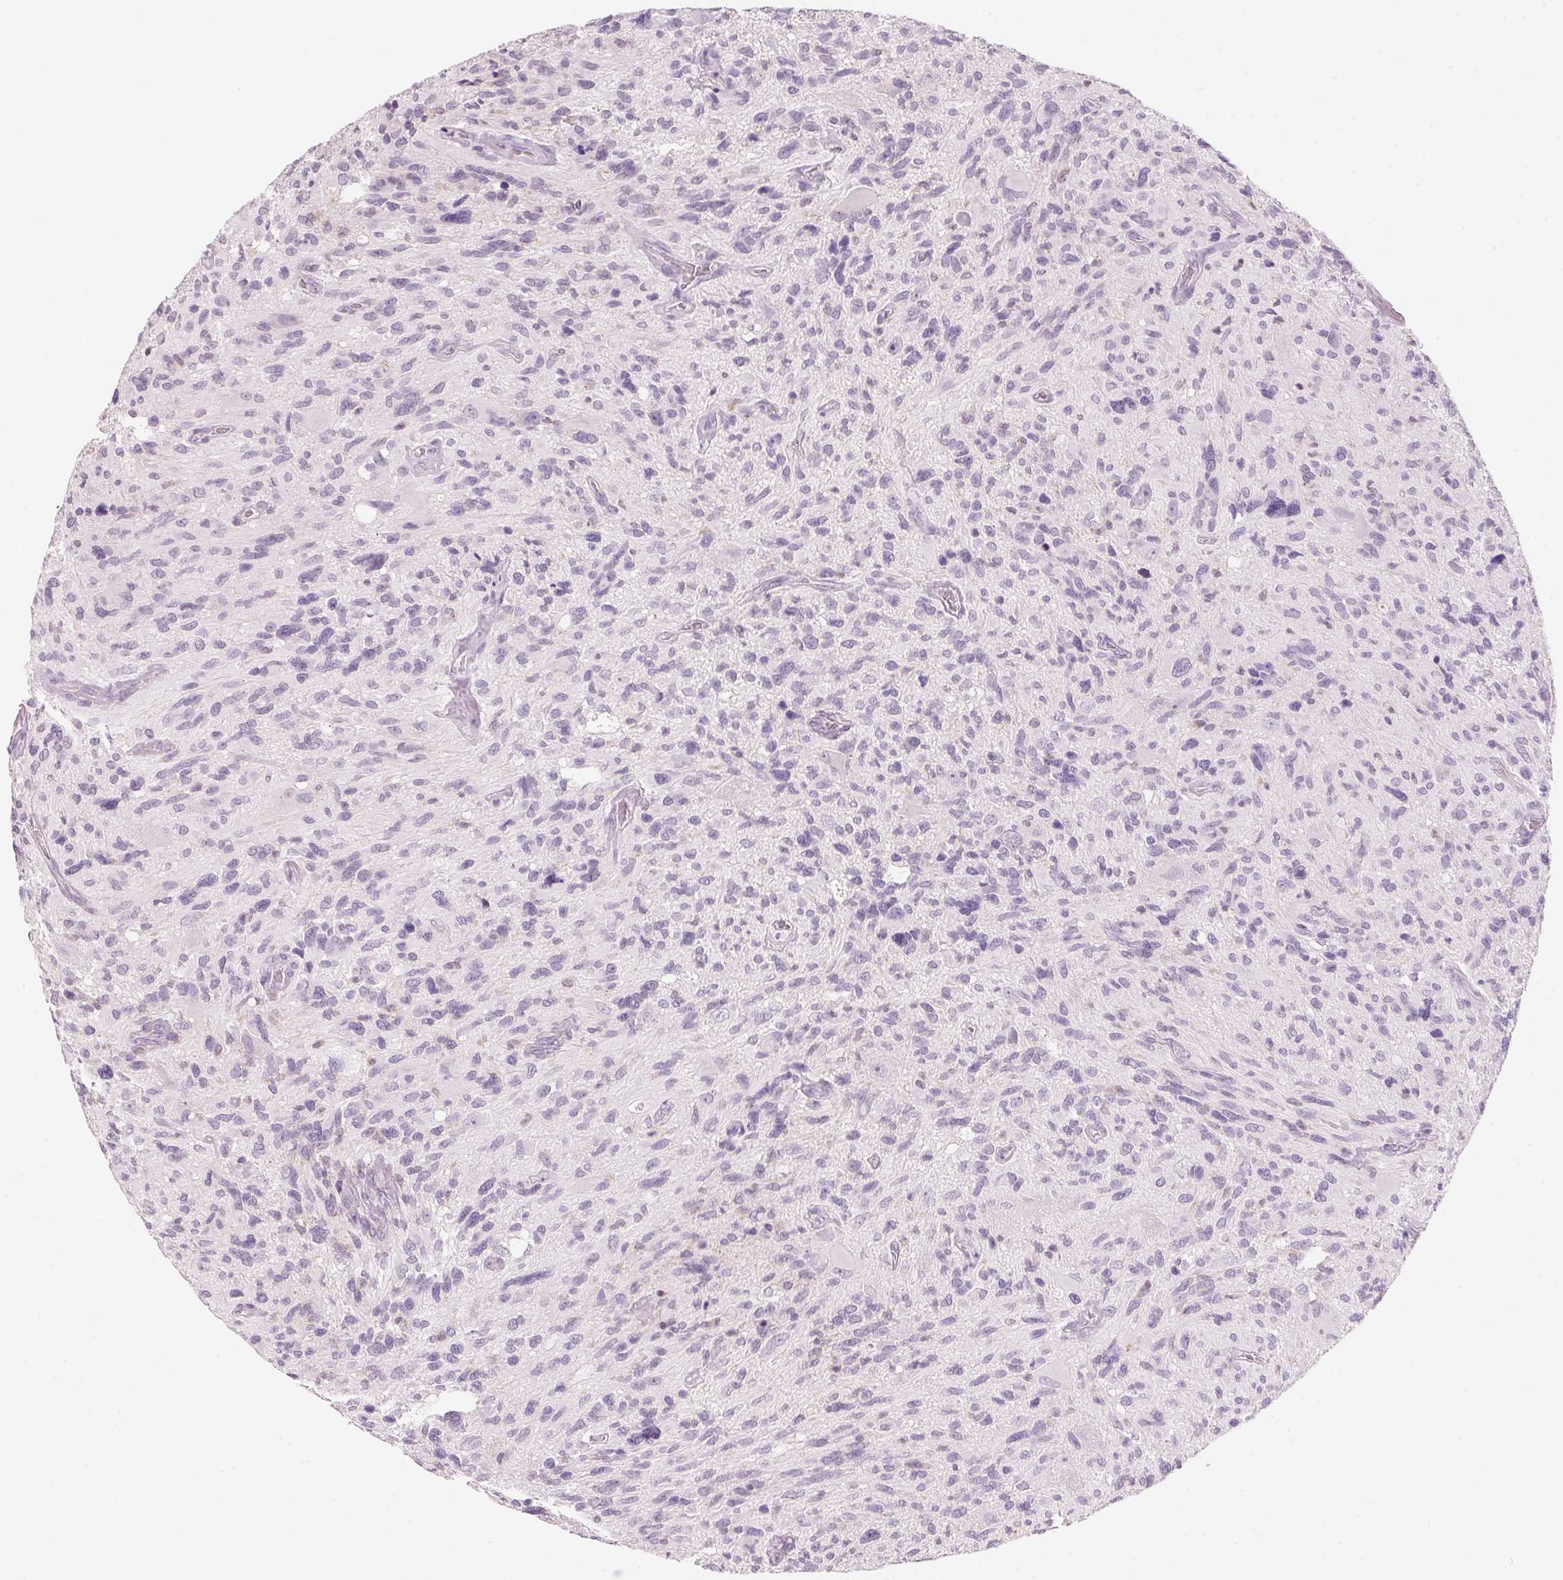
{"staining": {"intensity": "negative", "quantity": "none", "location": "none"}, "tissue": "glioma", "cell_type": "Tumor cells", "image_type": "cancer", "snomed": [{"axis": "morphology", "description": "Glioma, malignant, High grade"}, {"axis": "topography", "description": "Brain"}], "caption": "An immunohistochemistry (IHC) photomicrograph of malignant glioma (high-grade) is shown. There is no staining in tumor cells of malignant glioma (high-grade).", "gene": "HOXB13", "patient": {"sex": "male", "age": 49}}